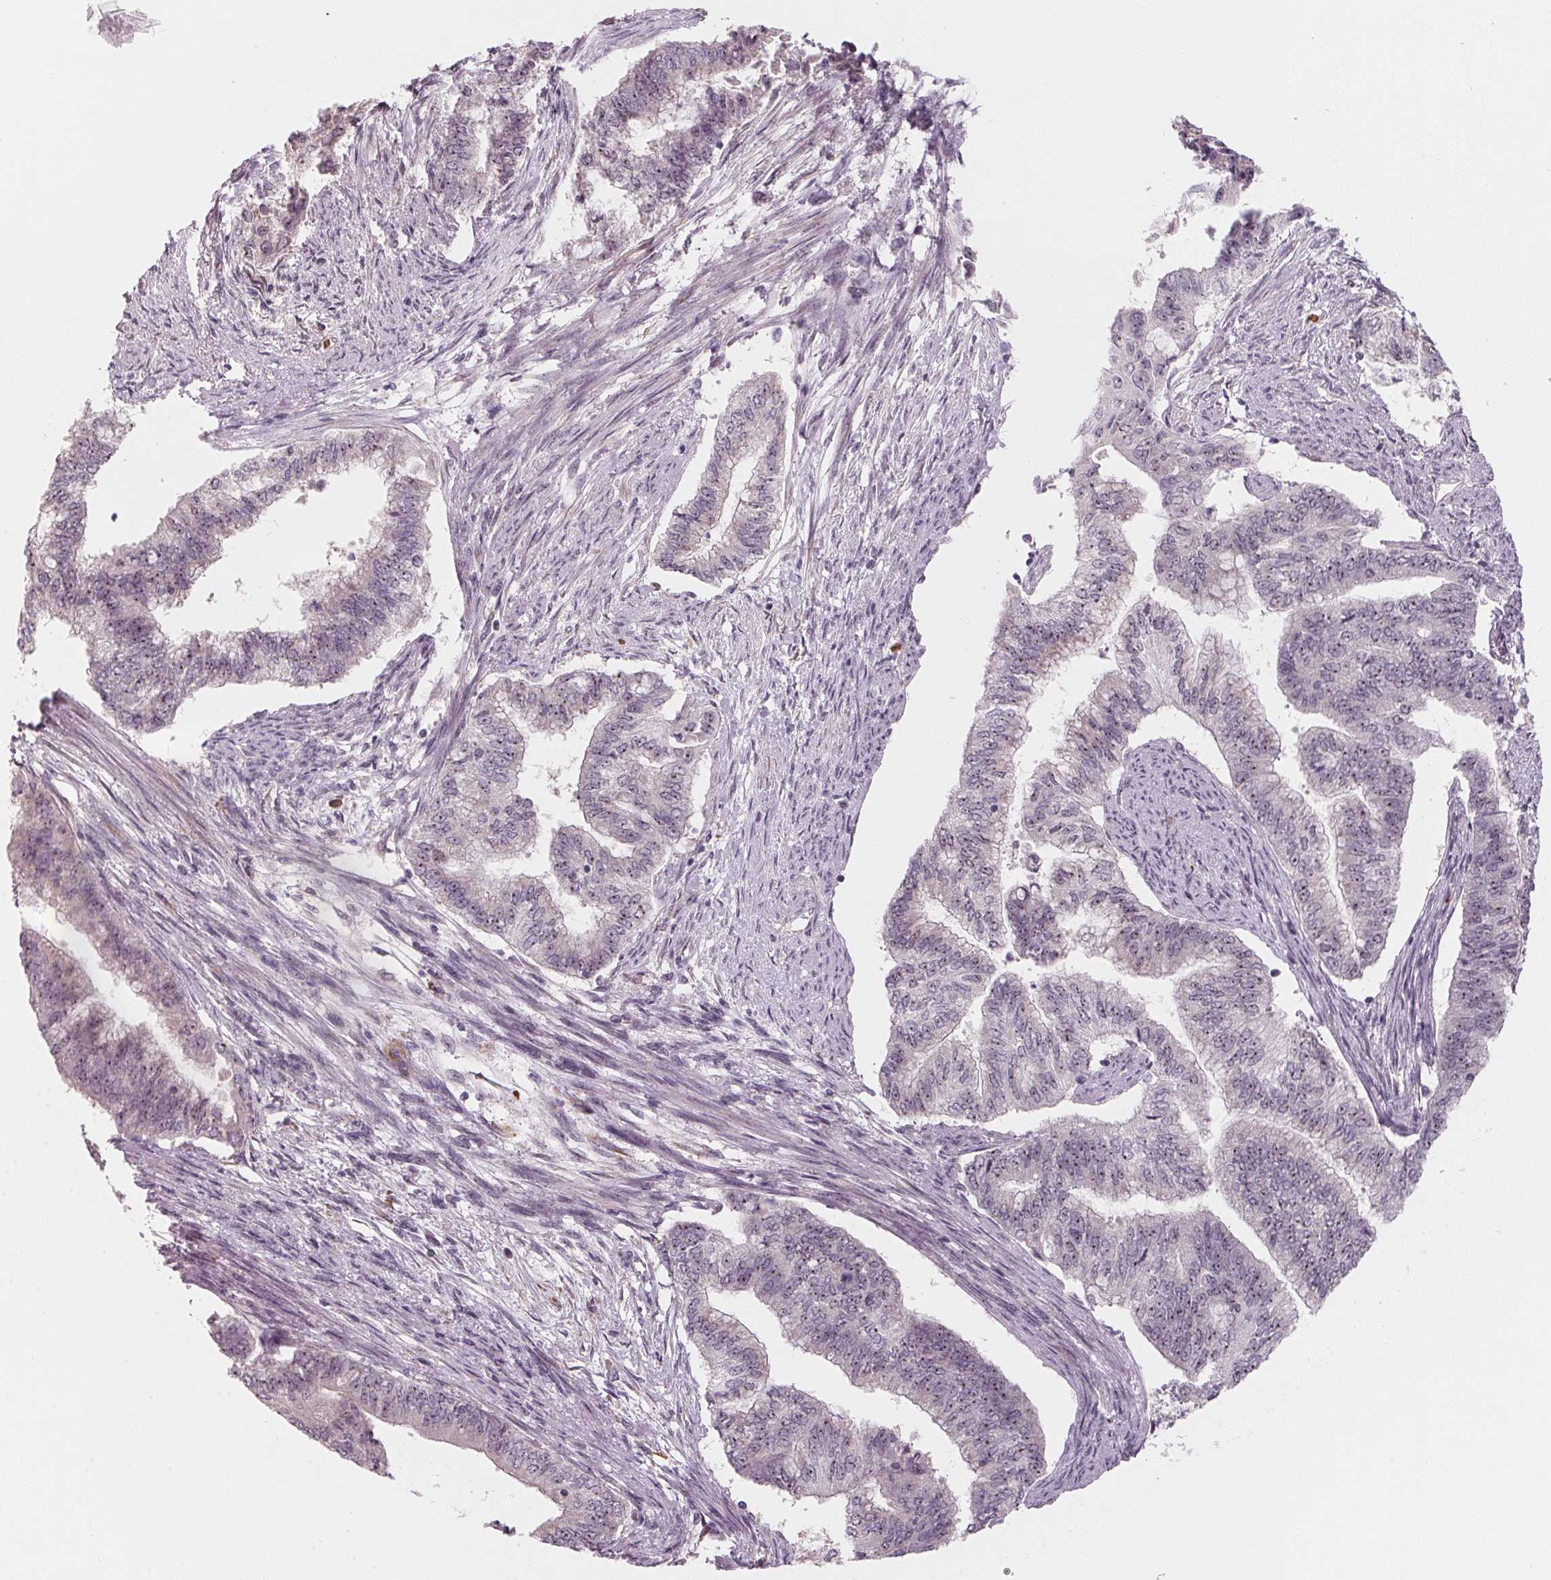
{"staining": {"intensity": "weak", "quantity": "25%-75%", "location": "nuclear"}, "tissue": "endometrial cancer", "cell_type": "Tumor cells", "image_type": "cancer", "snomed": [{"axis": "morphology", "description": "Adenocarcinoma, NOS"}, {"axis": "topography", "description": "Endometrium"}], "caption": "Protein staining displays weak nuclear staining in about 25%-75% of tumor cells in endometrial cancer (adenocarcinoma). Using DAB (3,3'-diaminobenzidine) (brown) and hematoxylin (blue) stains, captured at high magnification using brightfield microscopy.", "gene": "DNTTIP2", "patient": {"sex": "female", "age": 65}}